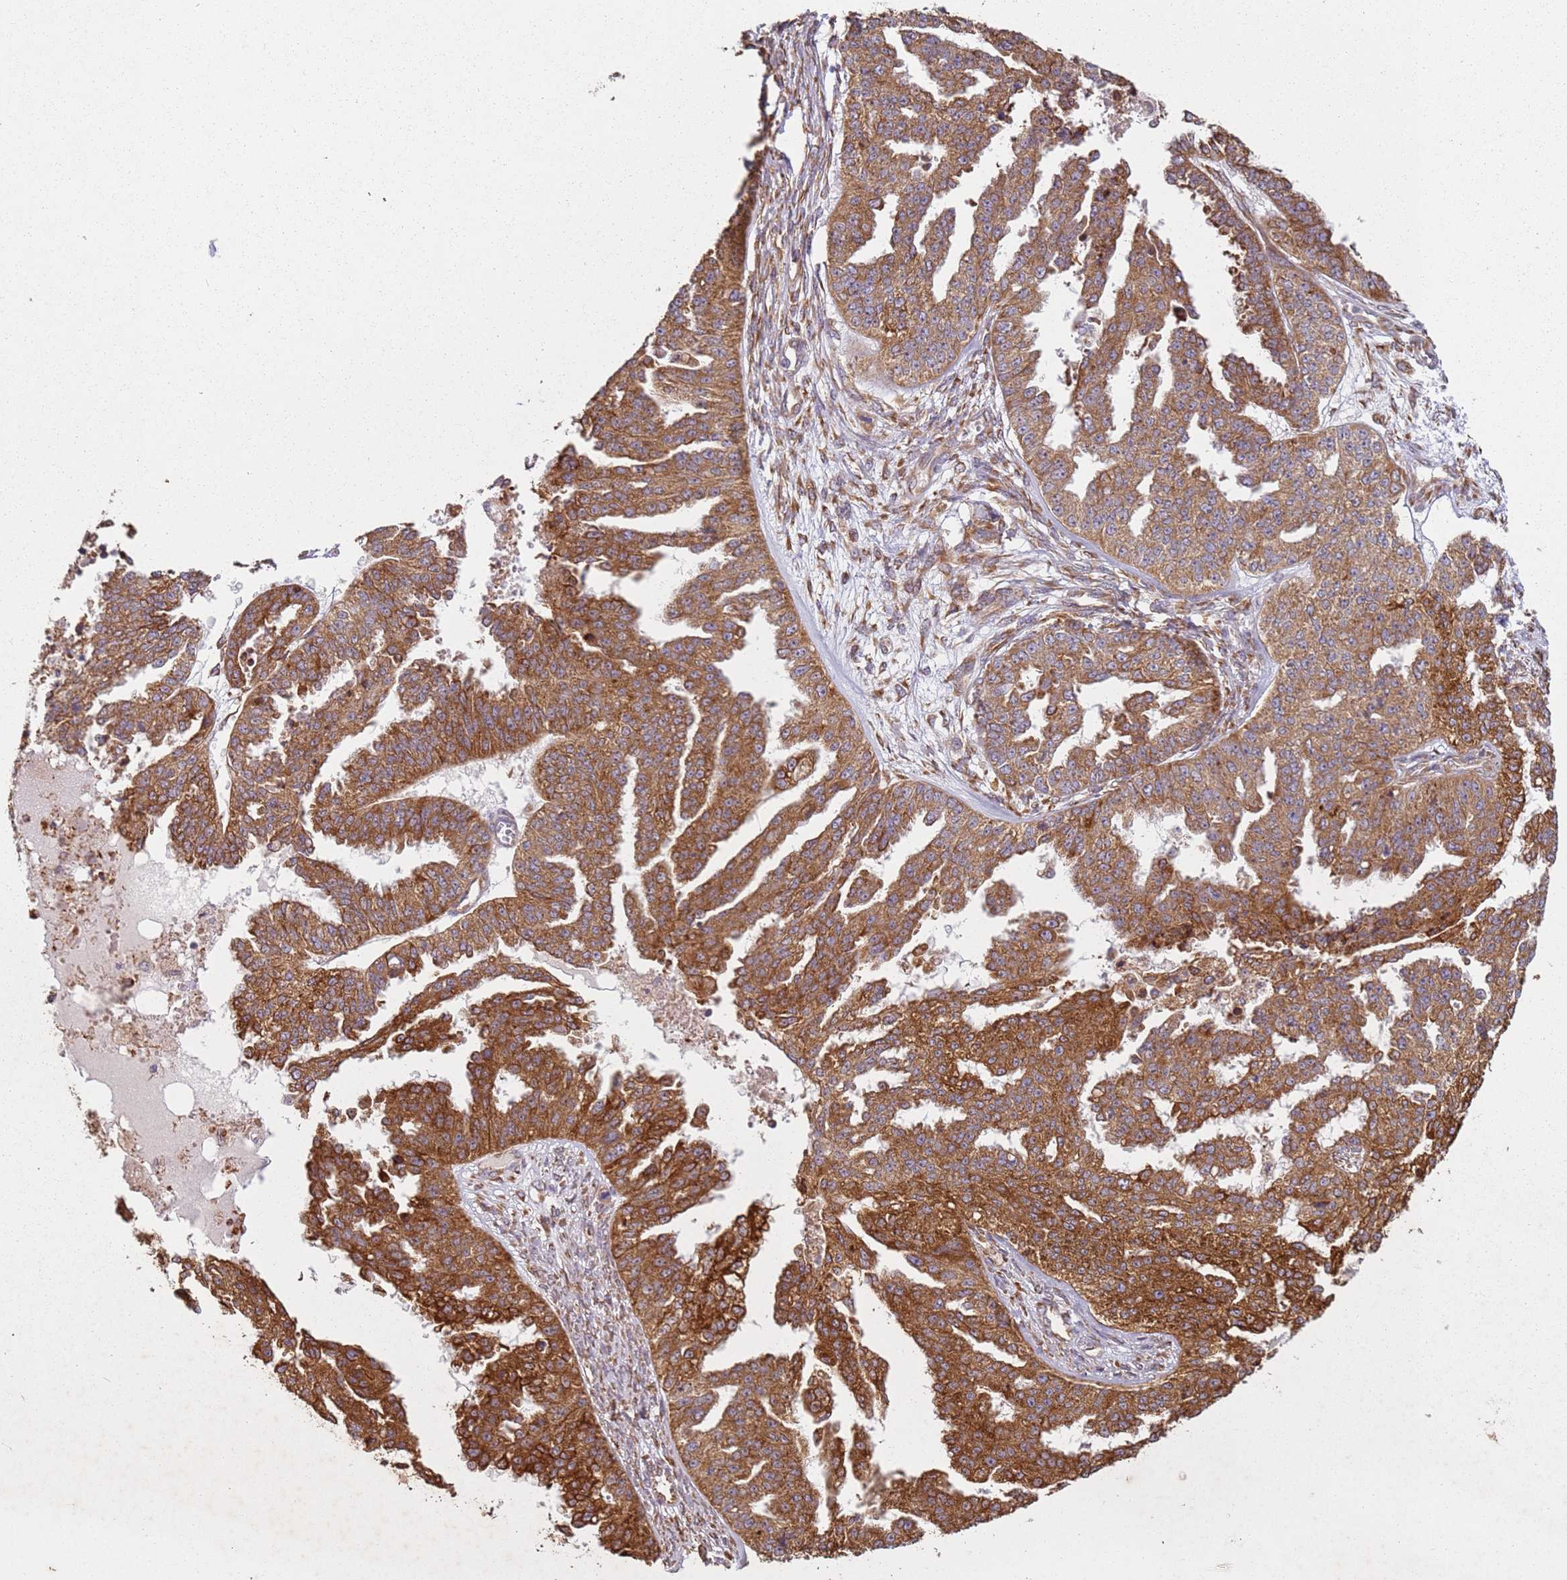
{"staining": {"intensity": "strong", "quantity": ">75%", "location": "cytoplasmic/membranous"}, "tissue": "ovarian cancer", "cell_type": "Tumor cells", "image_type": "cancer", "snomed": [{"axis": "morphology", "description": "Cystadenocarcinoma, serous, NOS"}, {"axis": "topography", "description": "Ovary"}], "caption": "Protein expression by IHC displays strong cytoplasmic/membranous expression in about >75% of tumor cells in serous cystadenocarcinoma (ovarian). The protein is stained brown, and the nuclei are stained in blue (DAB IHC with brightfield microscopy, high magnification).", "gene": "ARFRP1", "patient": {"sex": "female", "age": 58}}